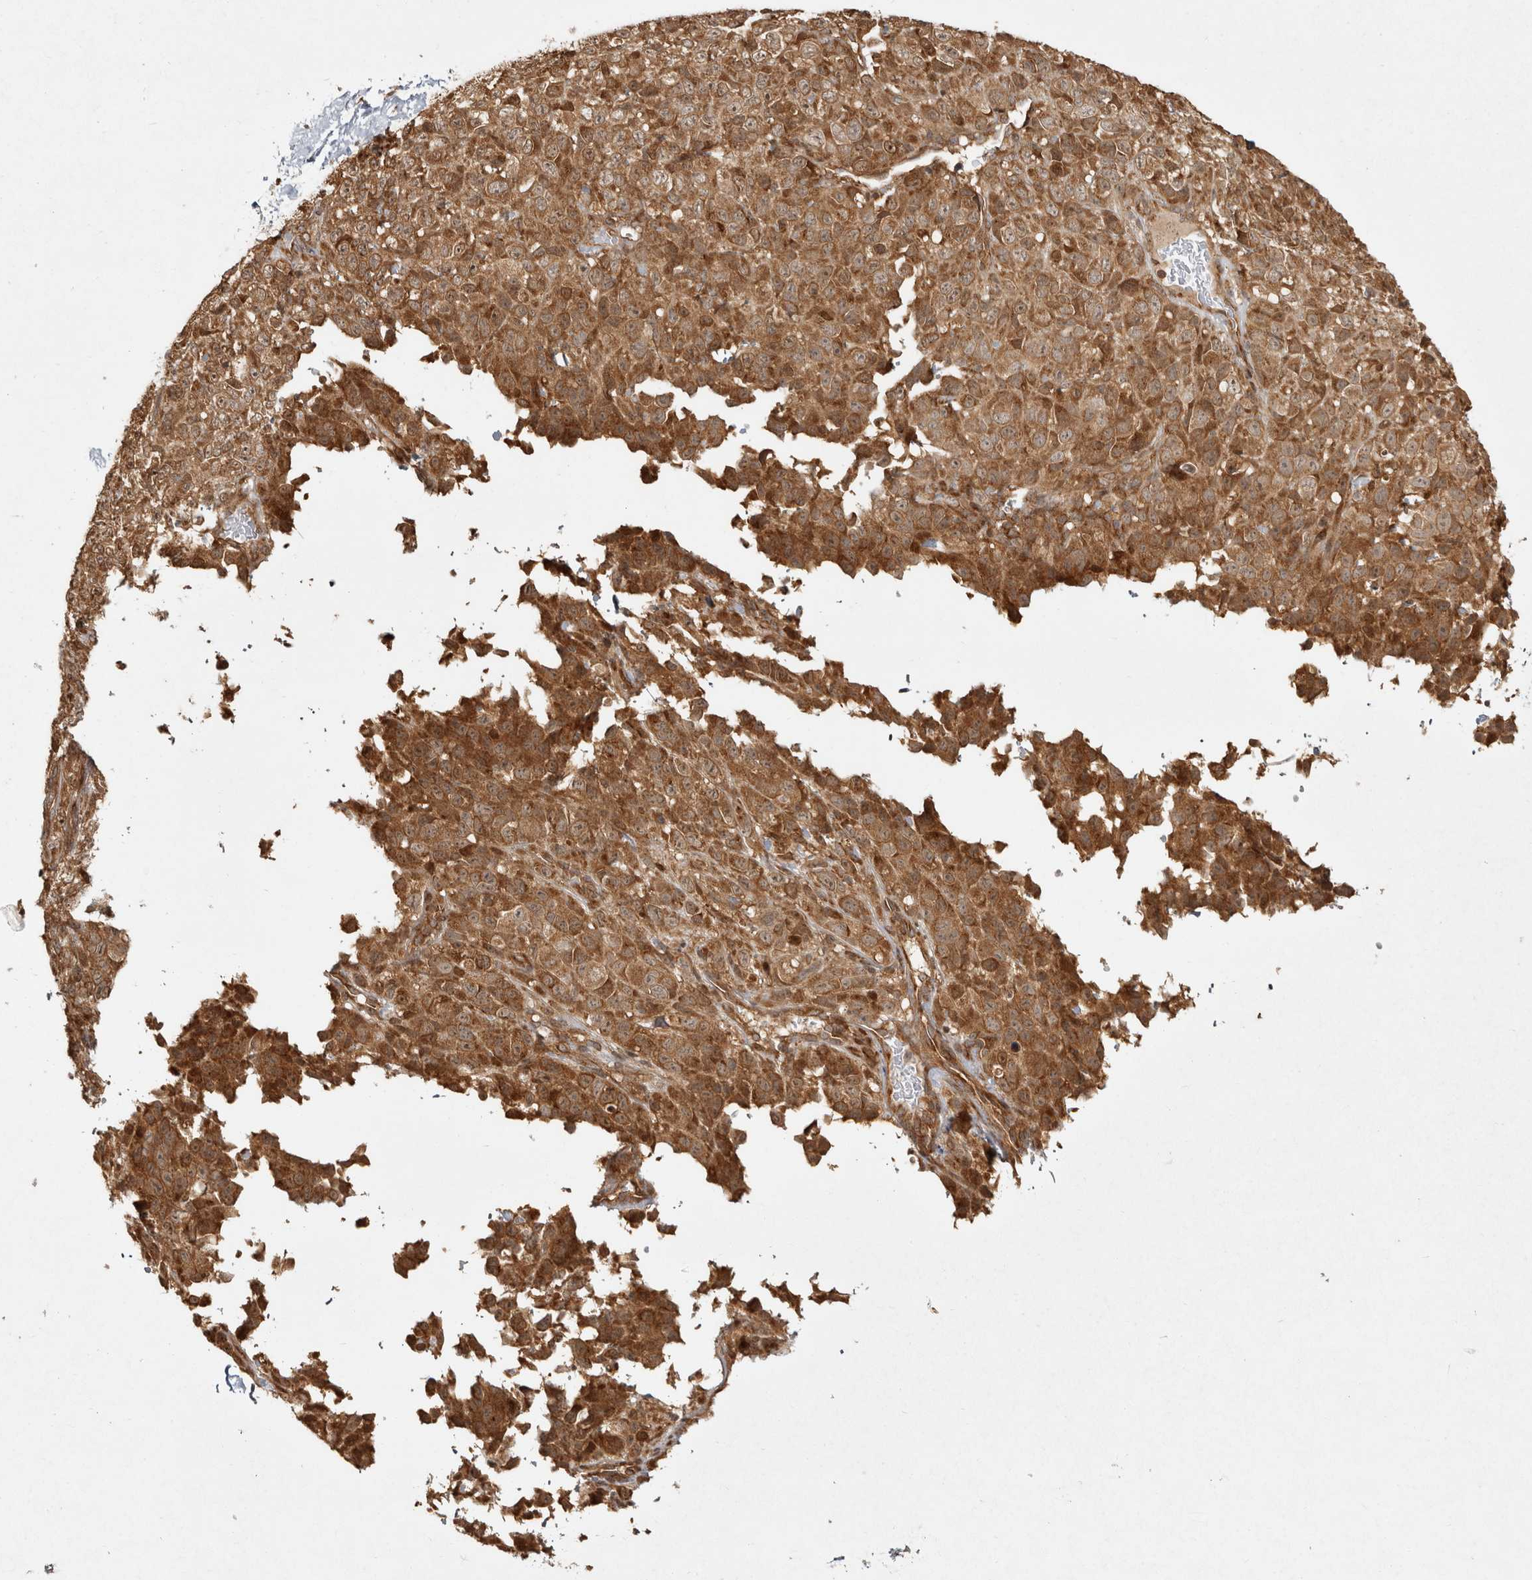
{"staining": {"intensity": "moderate", "quantity": ">75%", "location": "cytoplasmic/membranous"}, "tissue": "melanoma", "cell_type": "Tumor cells", "image_type": "cancer", "snomed": [{"axis": "morphology", "description": "Malignant melanoma, Metastatic site"}, {"axis": "topography", "description": "Skin"}], "caption": "The image displays a brown stain indicating the presence of a protein in the cytoplasmic/membranous of tumor cells in malignant melanoma (metastatic site).", "gene": "CAMSAP2", "patient": {"sex": "female", "age": 72}}